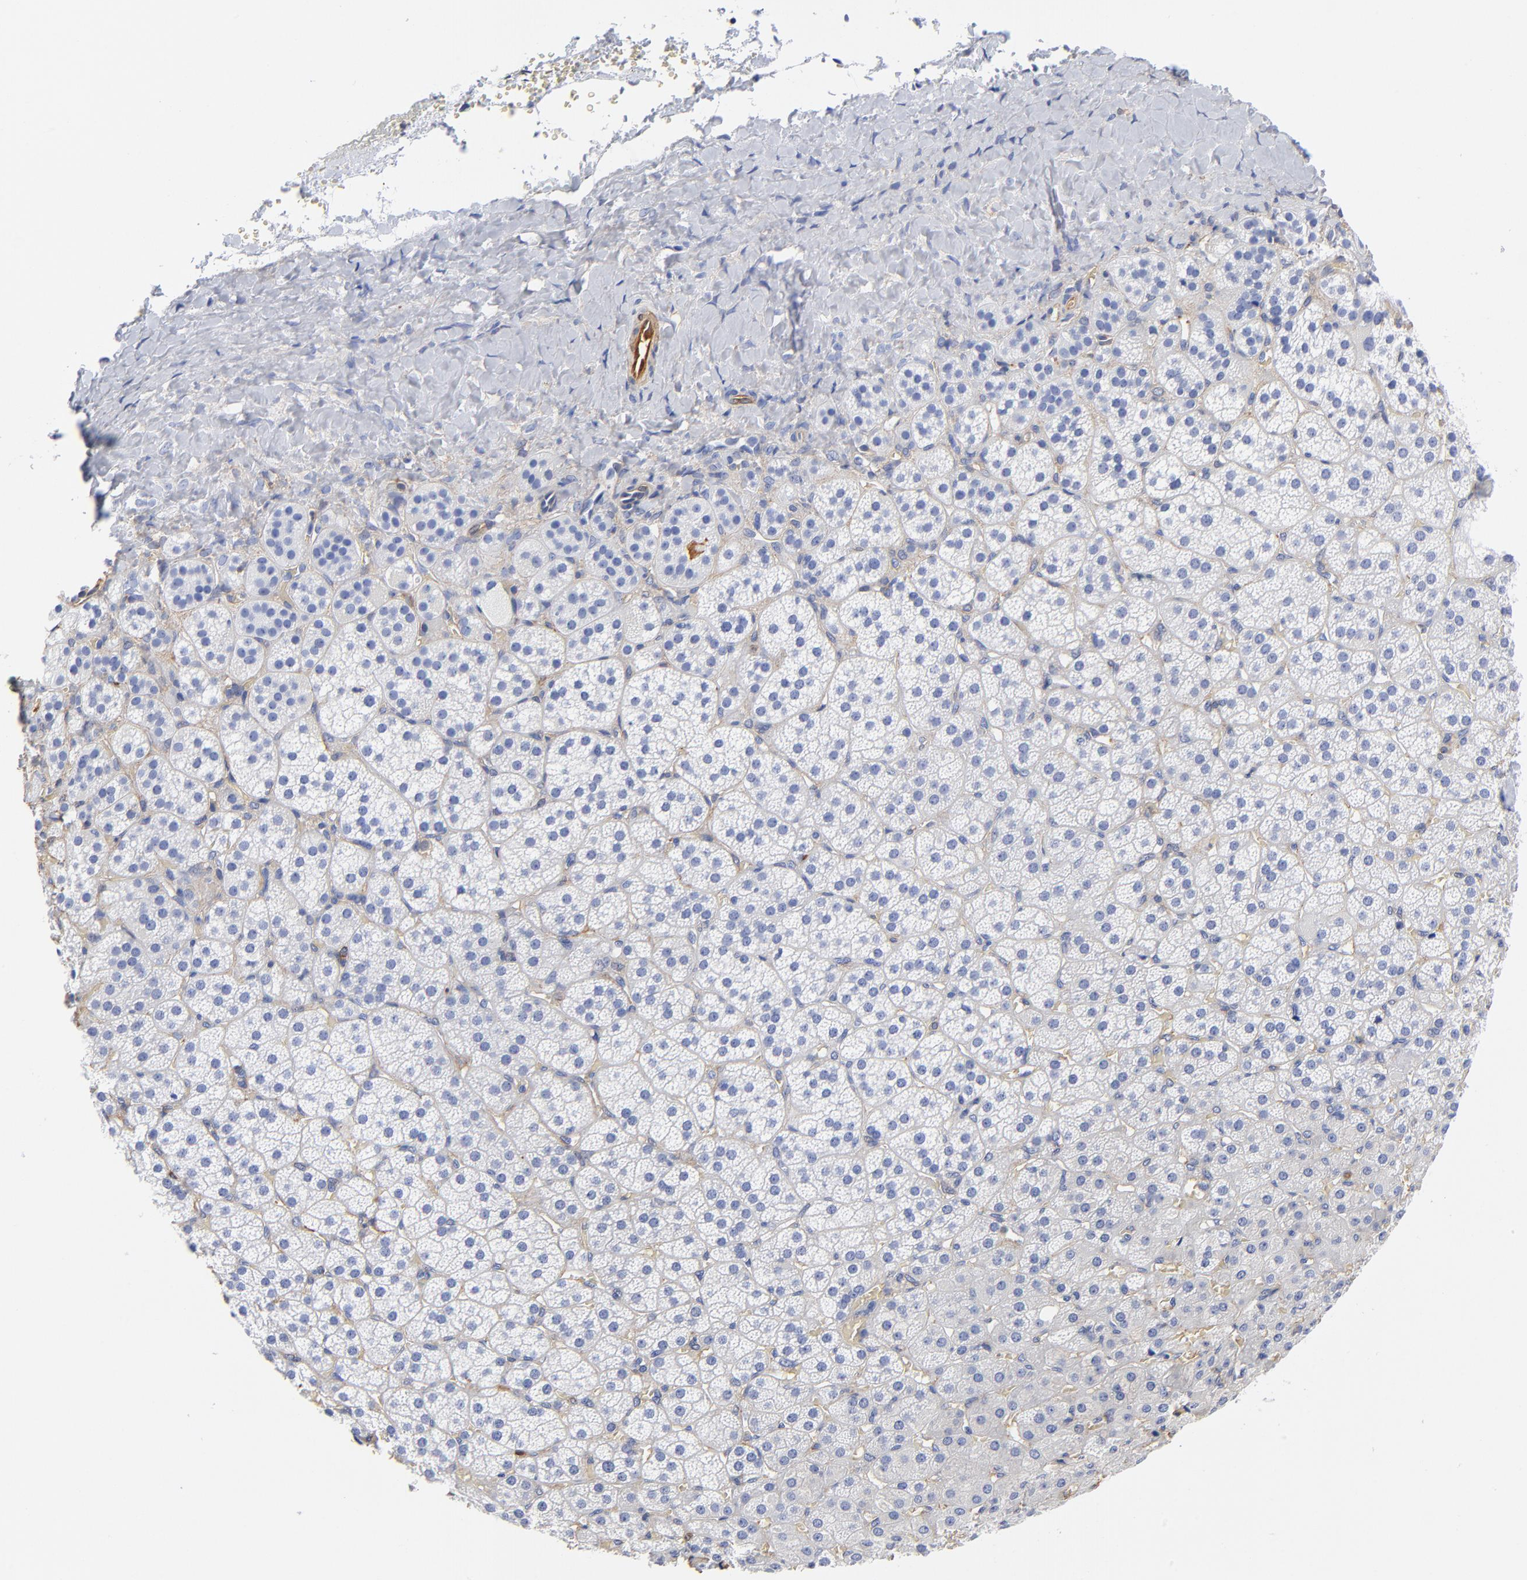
{"staining": {"intensity": "negative", "quantity": "none", "location": "none"}, "tissue": "adrenal gland", "cell_type": "Glandular cells", "image_type": "normal", "snomed": [{"axis": "morphology", "description": "Normal tissue, NOS"}, {"axis": "topography", "description": "Adrenal gland"}], "caption": "Histopathology image shows no protein expression in glandular cells of benign adrenal gland.", "gene": "TAGLN2", "patient": {"sex": "female", "age": 71}}